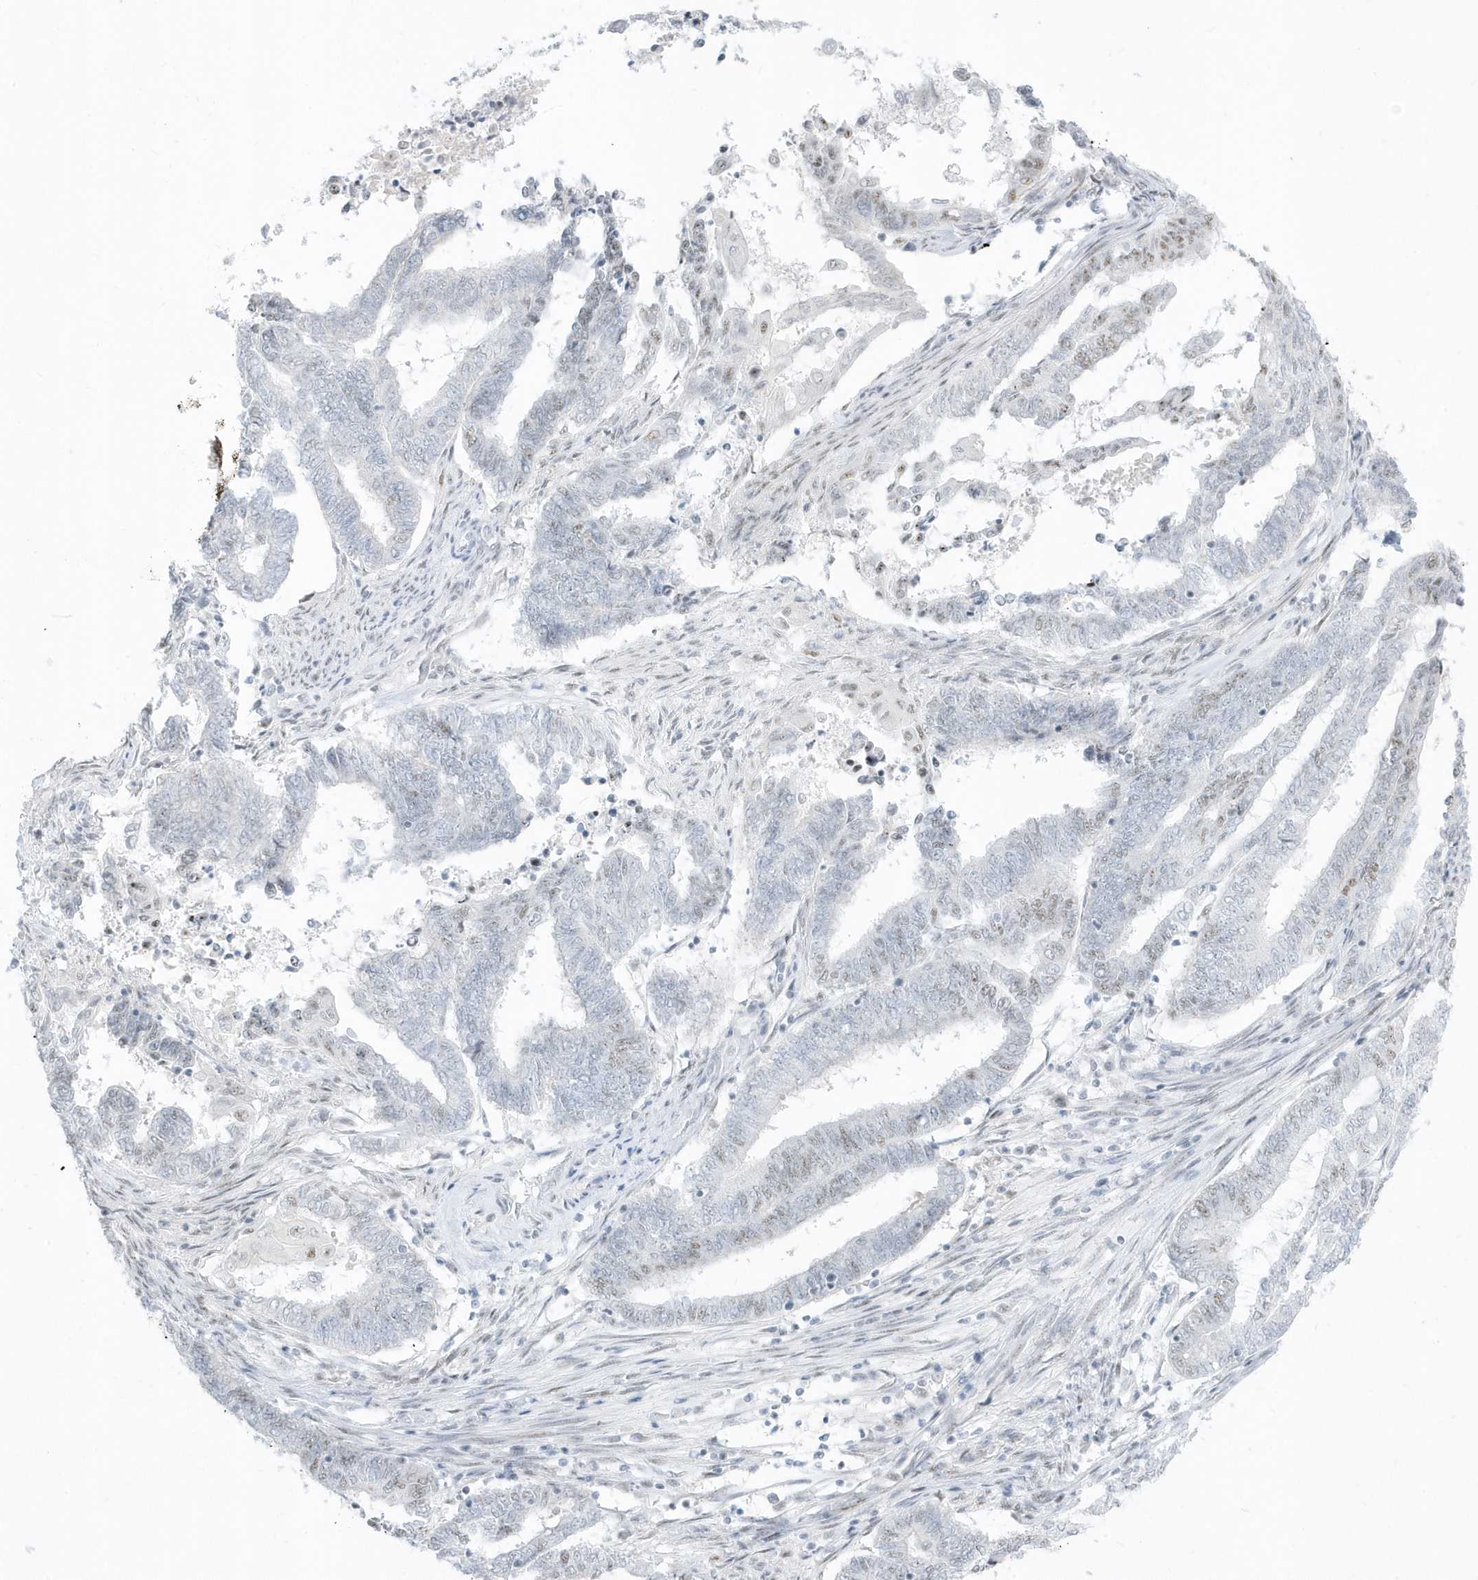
{"staining": {"intensity": "moderate", "quantity": "<25%", "location": "nuclear"}, "tissue": "endometrial cancer", "cell_type": "Tumor cells", "image_type": "cancer", "snomed": [{"axis": "morphology", "description": "Adenocarcinoma, NOS"}, {"axis": "topography", "description": "Uterus"}, {"axis": "topography", "description": "Endometrium"}], "caption": "Immunohistochemical staining of endometrial adenocarcinoma exhibits low levels of moderate nuclear protein positivity in approximately <25% of tumor cells.", "gene": "PLEKHN1", "patient": {"sex": "female", "age": 70}}